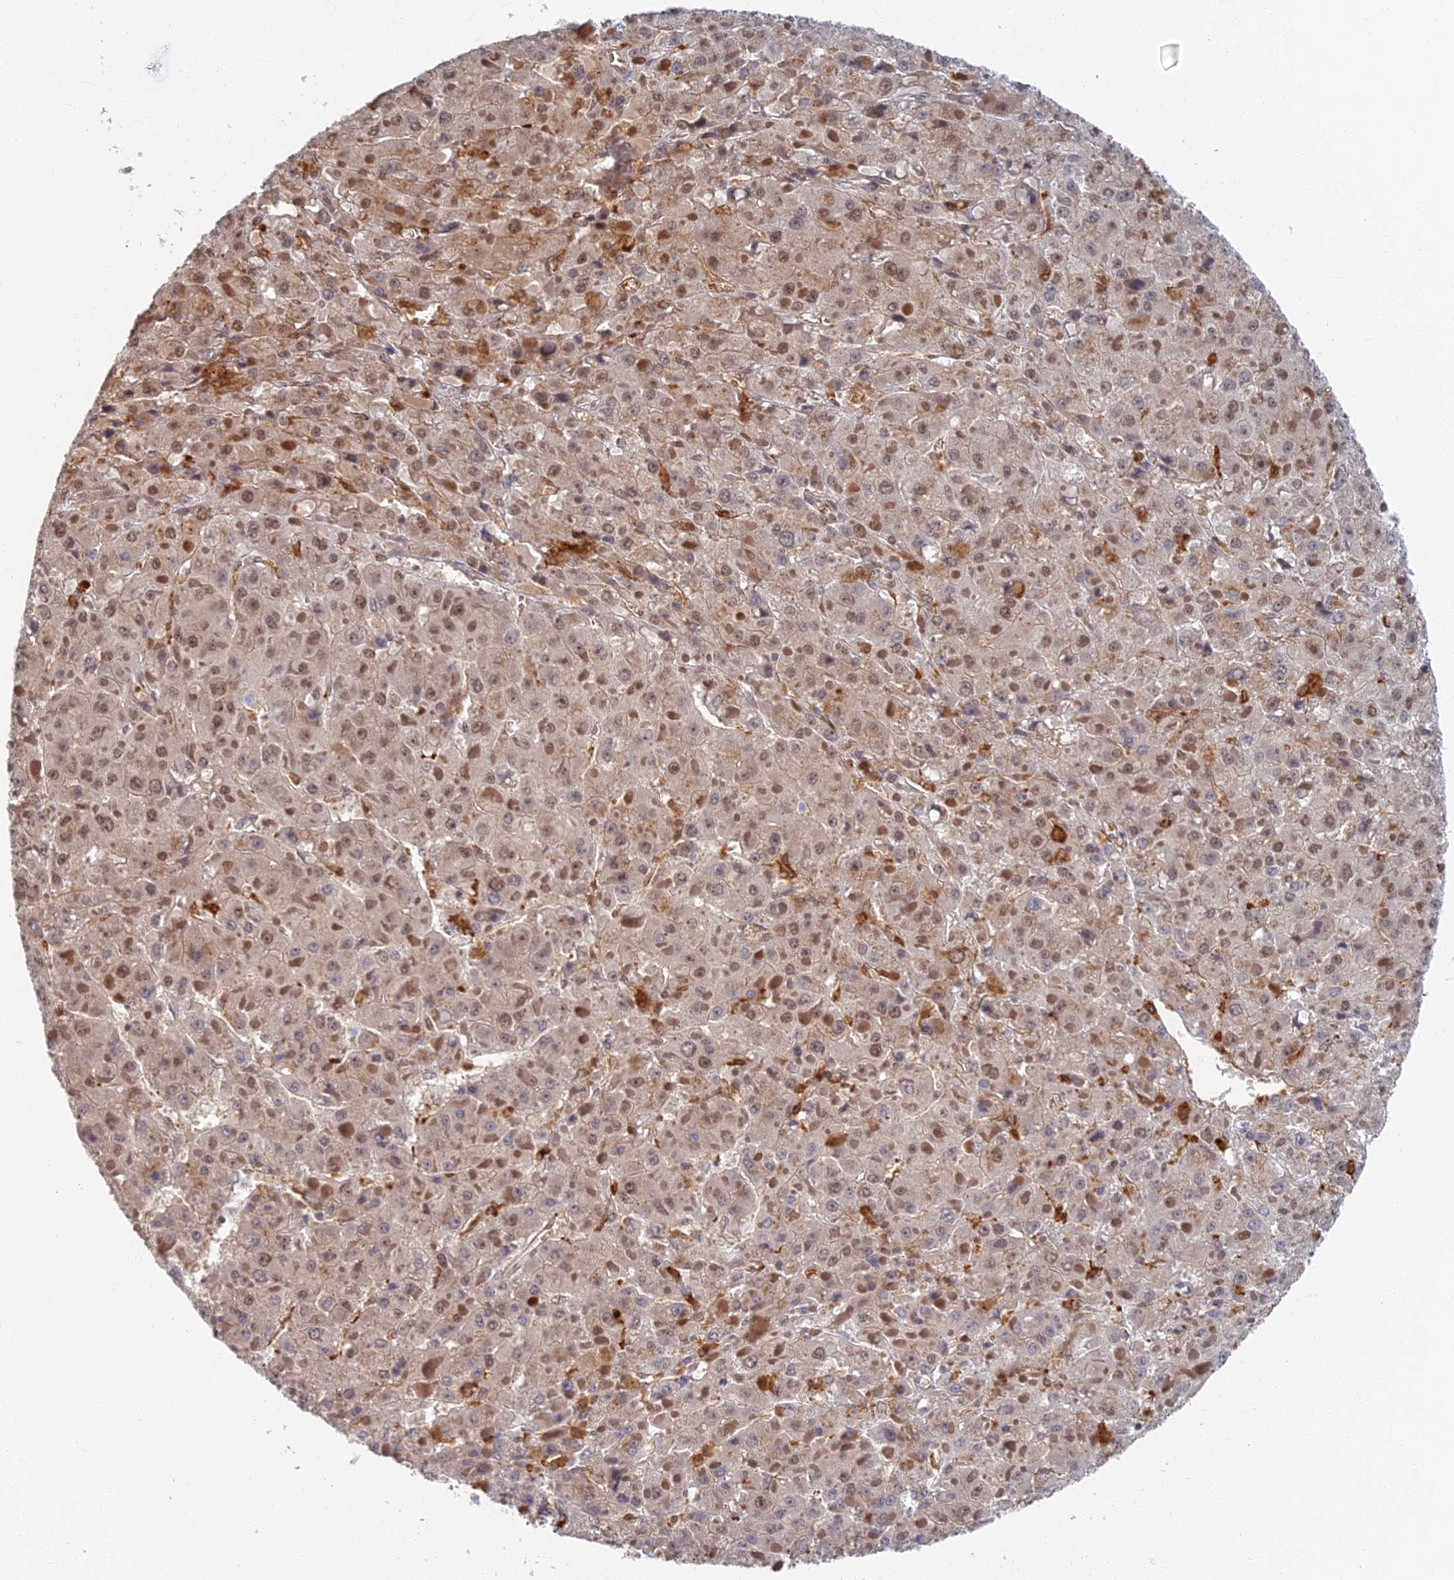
{"staining": {"intensity": "moderate", "quantity": "25%-75%", "location": "nuclear"}, "tissue": "liver cancer", "cell_type": "Tumor cells", "image_type": "cancer", "snomed": [{"axis": "morphology", "description": "Carcinoma, Hepatocellular, NOS"}, {"axis": "topography", "description": "Liver"}], "caption": "Immunohistochemical staining of liver cancer (hepatocellular carcinoma) exhibits medium levels of moderate nuclear protein positivity in approximately 25%-75% of tumor cells.", "gene": "GPATCH1", "patient": {"sex": "female", "age": 73}}